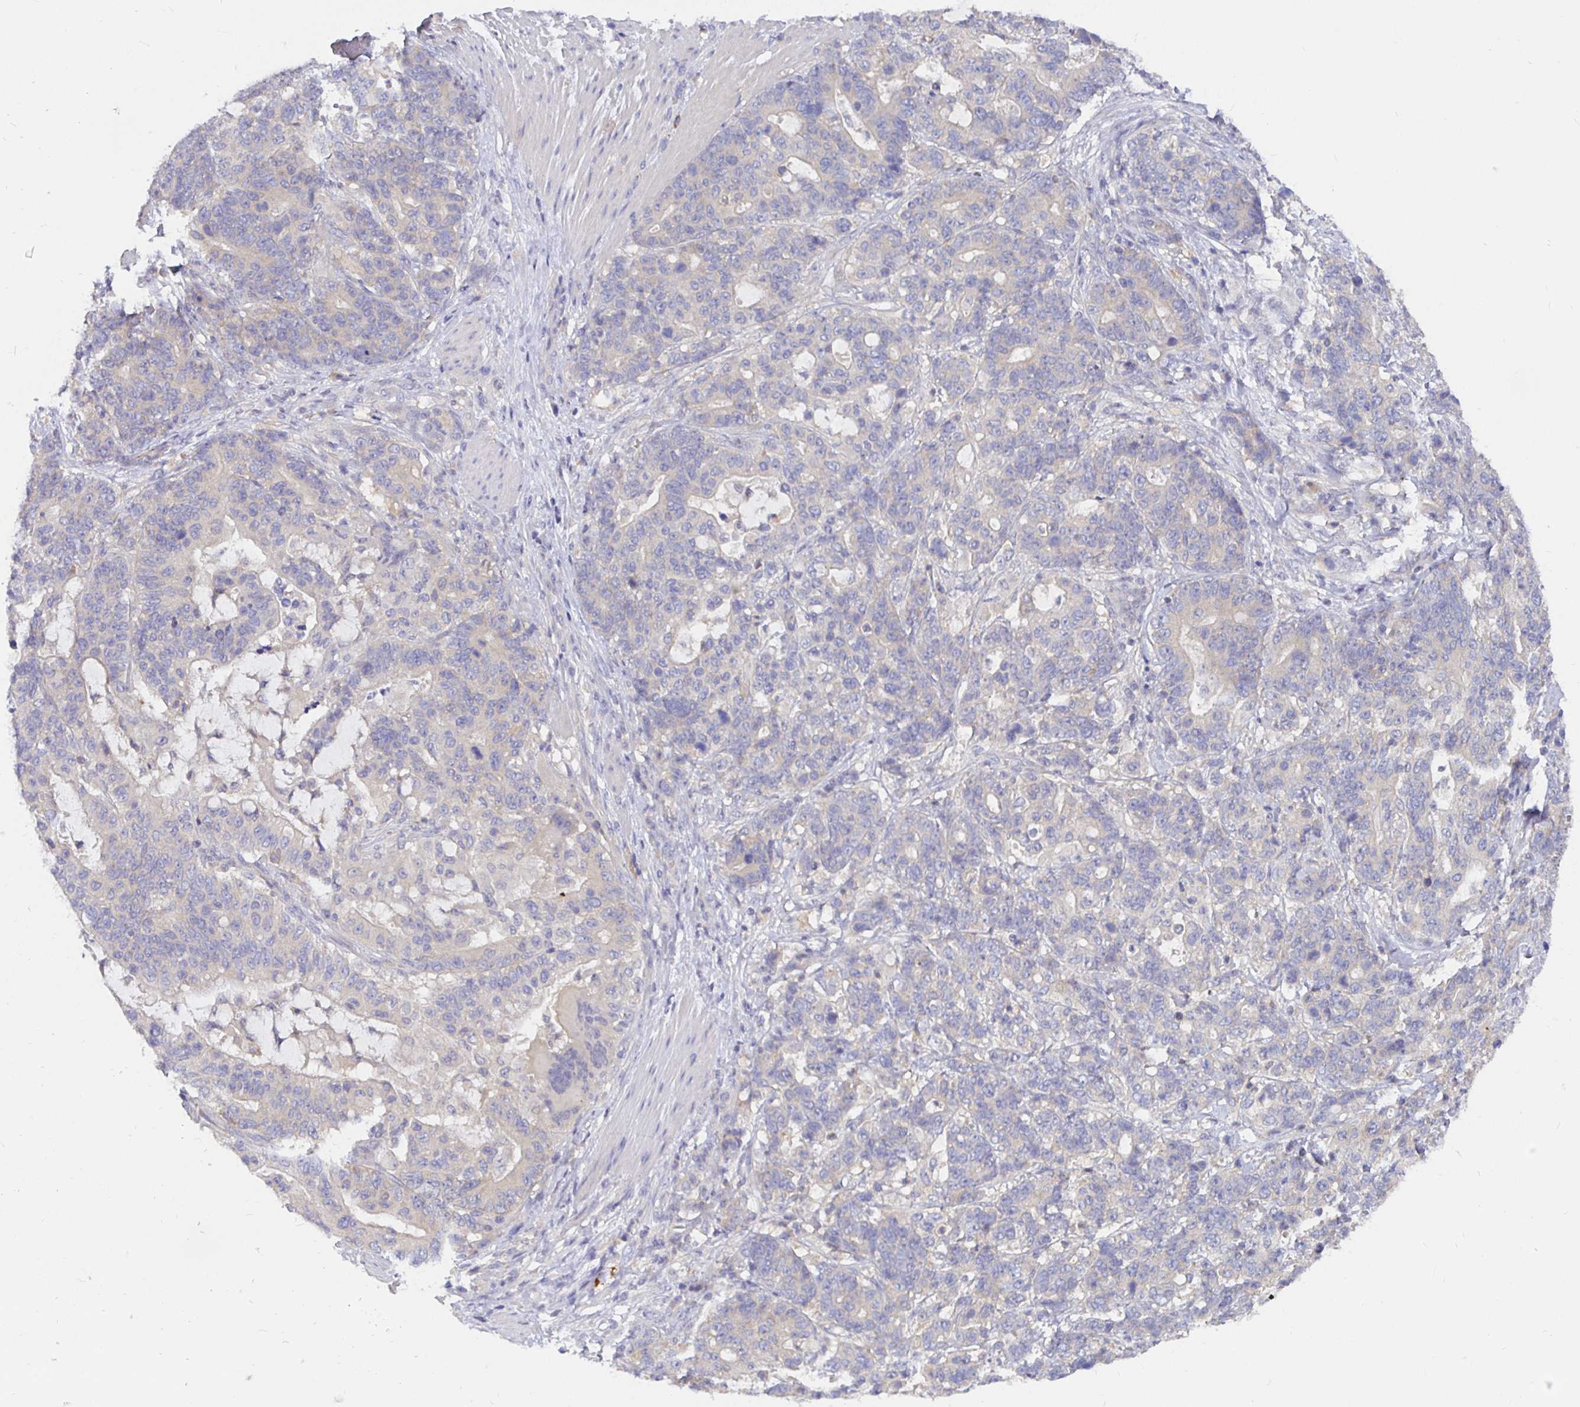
{"staining": {"intensity": "negative", "quantity": "none", "location": "none"}, "tissue": "stomach cancer", "cell_type": "Tumor cells", "image_type": "cancer", "snomed": [{"axis": "morphology", "description": "Normal tissue, NOS"}, {"axis": "morphology", "description": "Adenocarcinoma, NOS"}, {"axis": "topography", "description": "Stomach"}], "caption": "Micrograph shows no protein staining in tumor cells of stomach cancer (adenocarcinoma) tissue.", "gene": "KIF21A", "patient": {"sex": "female", "age": 64}}